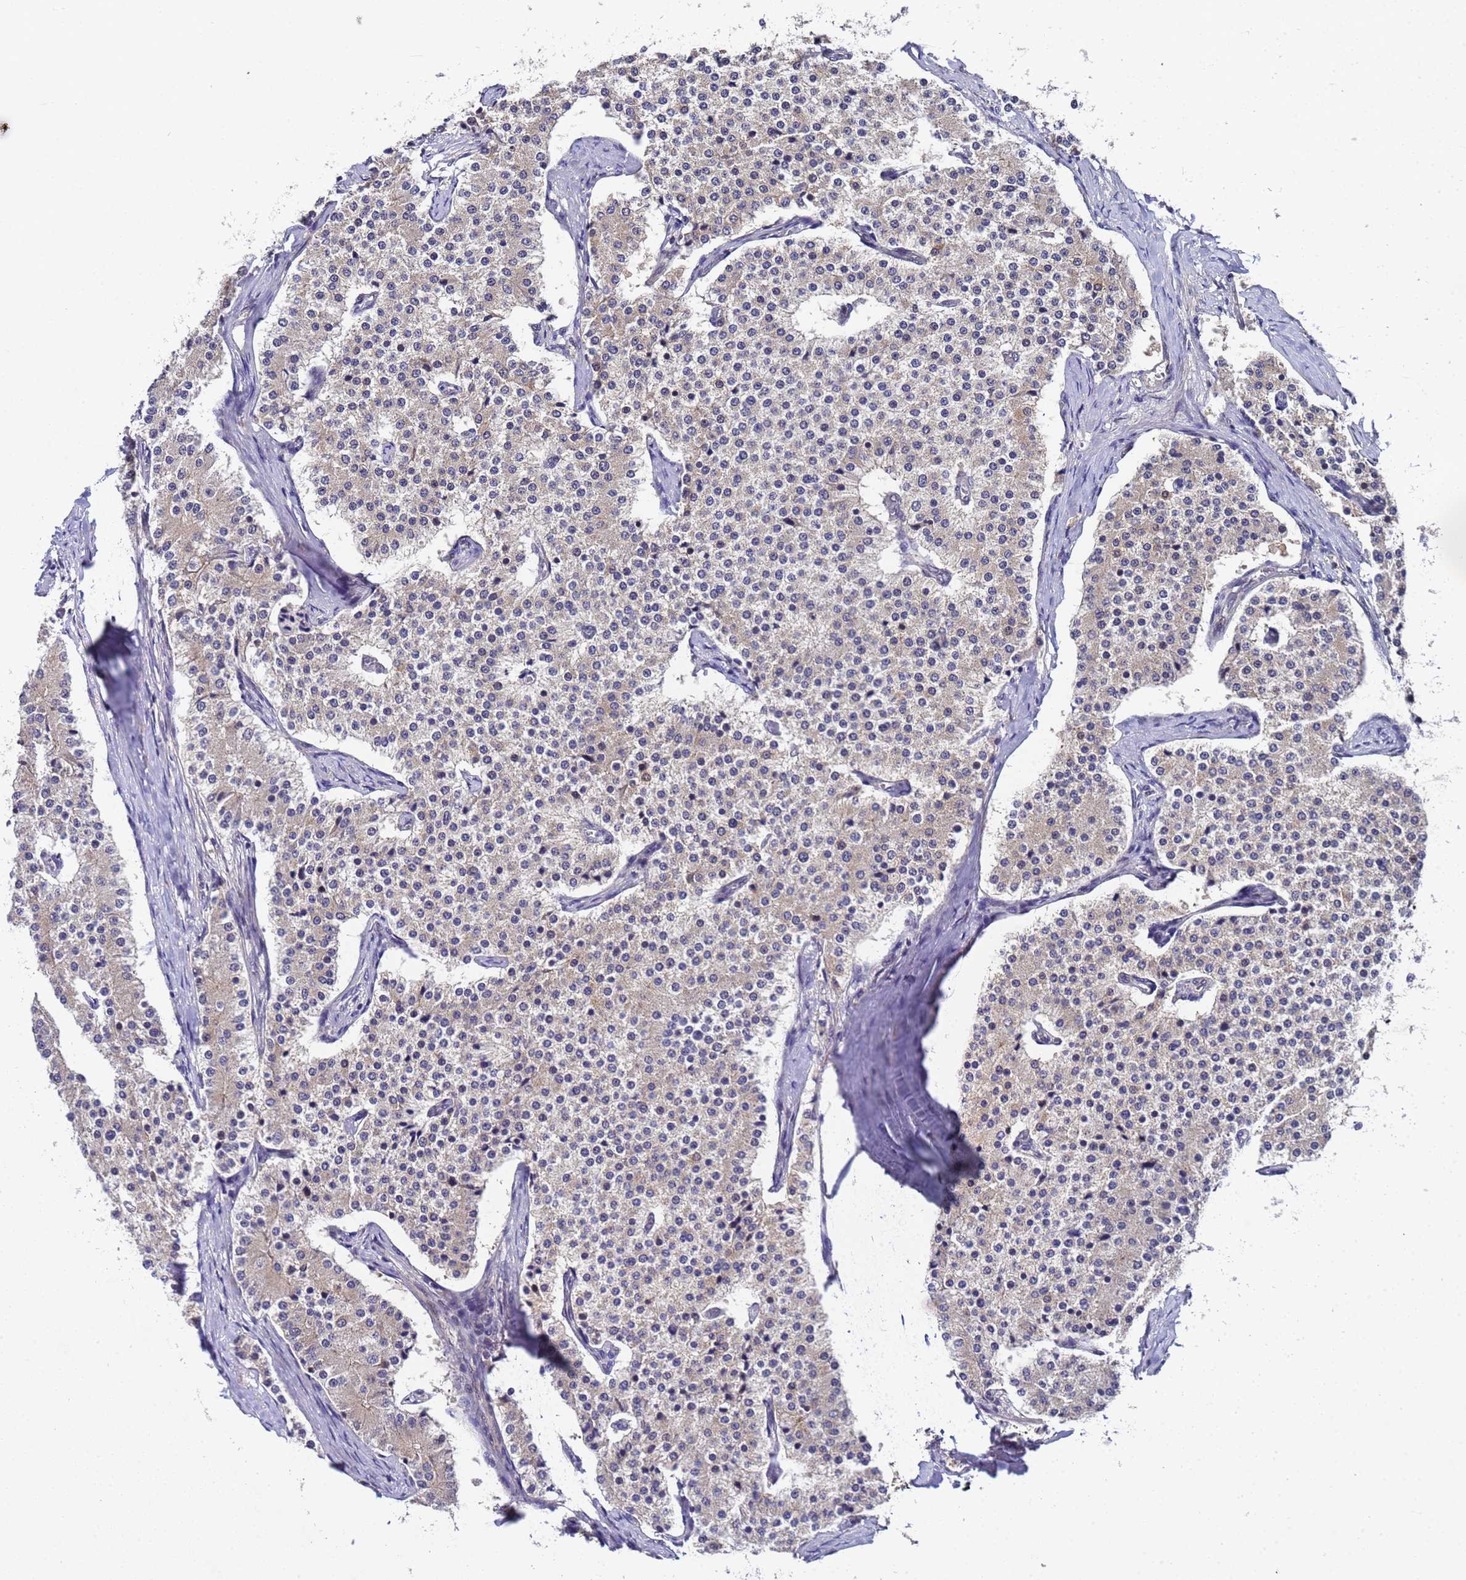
{"staining": {"intensity": "weak", "quantity": "25%-75%", "location": "cytoplasmic/membranous"}, "tissue": "carcinoid", "cell_type": "Tumor cells", "image_type": "cancer", "snomed": [{"axis": "morphology", "description": "Carcinoid, malignant, NOS"}, {"axis": "topography", "description": "Colon"}], "caption": "High-power microscopy captured an immunohistochemistry (IHC) micrograph of malignant carcinoid, revealing weak cytoplasmic/membranous staining in about 25%-75% of tumor cells.", "gene": "ANAPC13", "patient": {"sex": "female", "age": 52}}